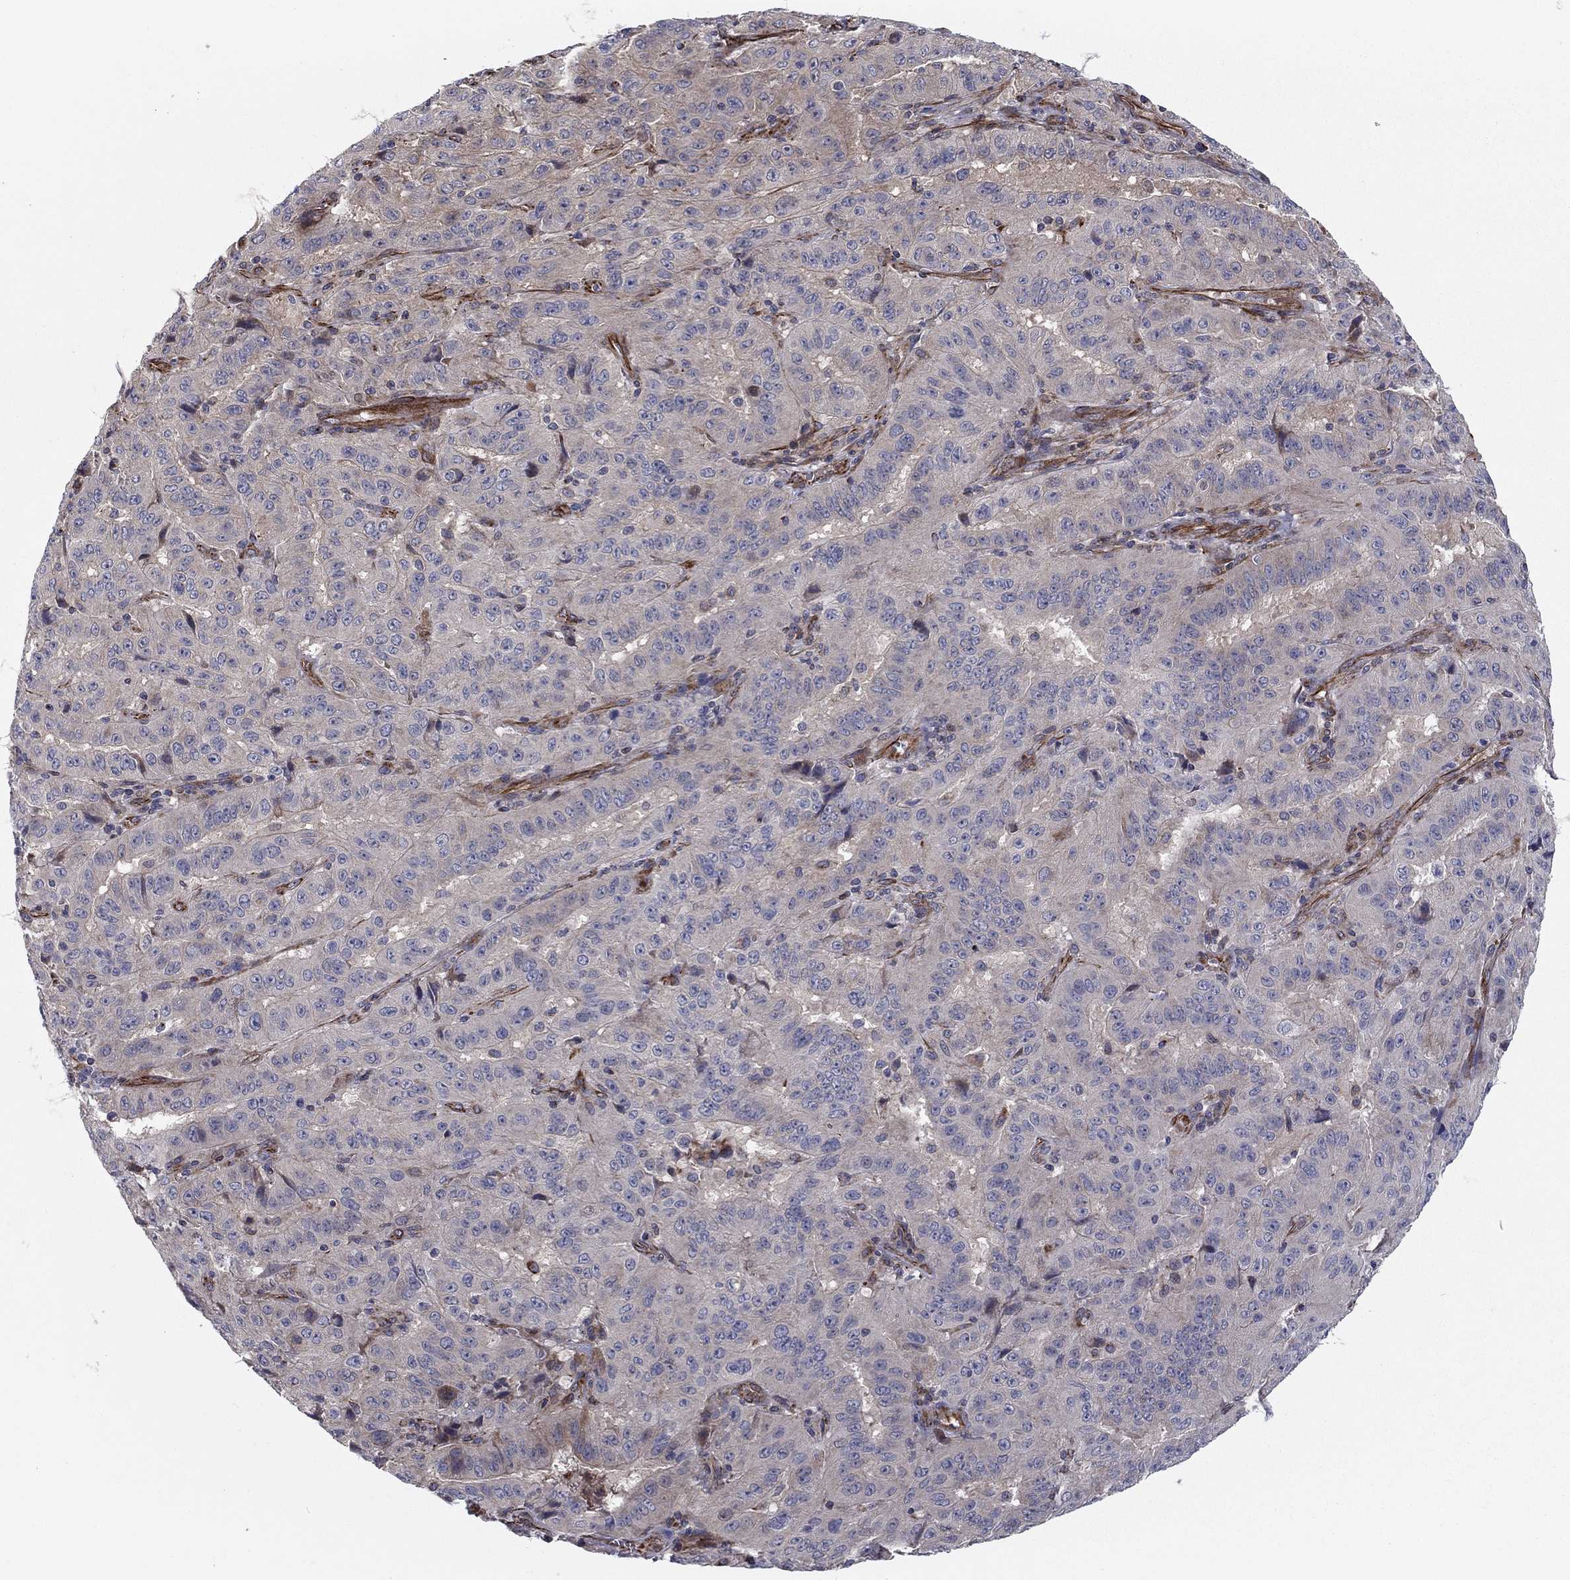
{"staining": {"intensity": "weak", "quantity": "<25%", "location": "cytoplasmic/membranous"}, "tissue": "pancreatic cancer", "cell_type": "Tumor cells", "image_type": "cancer", "snomed": [{"axis": "morphology", "description": "Adenocarcinoma, NOS"}, {"axis": "topography", "description": "Pancreas"}], "caption": "An immunohistochemistry histopathology image of pancreatic cancer is shown. There is no staining in tumor cells of pancreatic cancer. The staining is performed using DAB (3,3'-diaminobenzidine) brown chromogen with nuclei counter-stained in using hematoxylin.", "gene": "CLSTN1", "patient": {"sex": "male", "age": 63}}